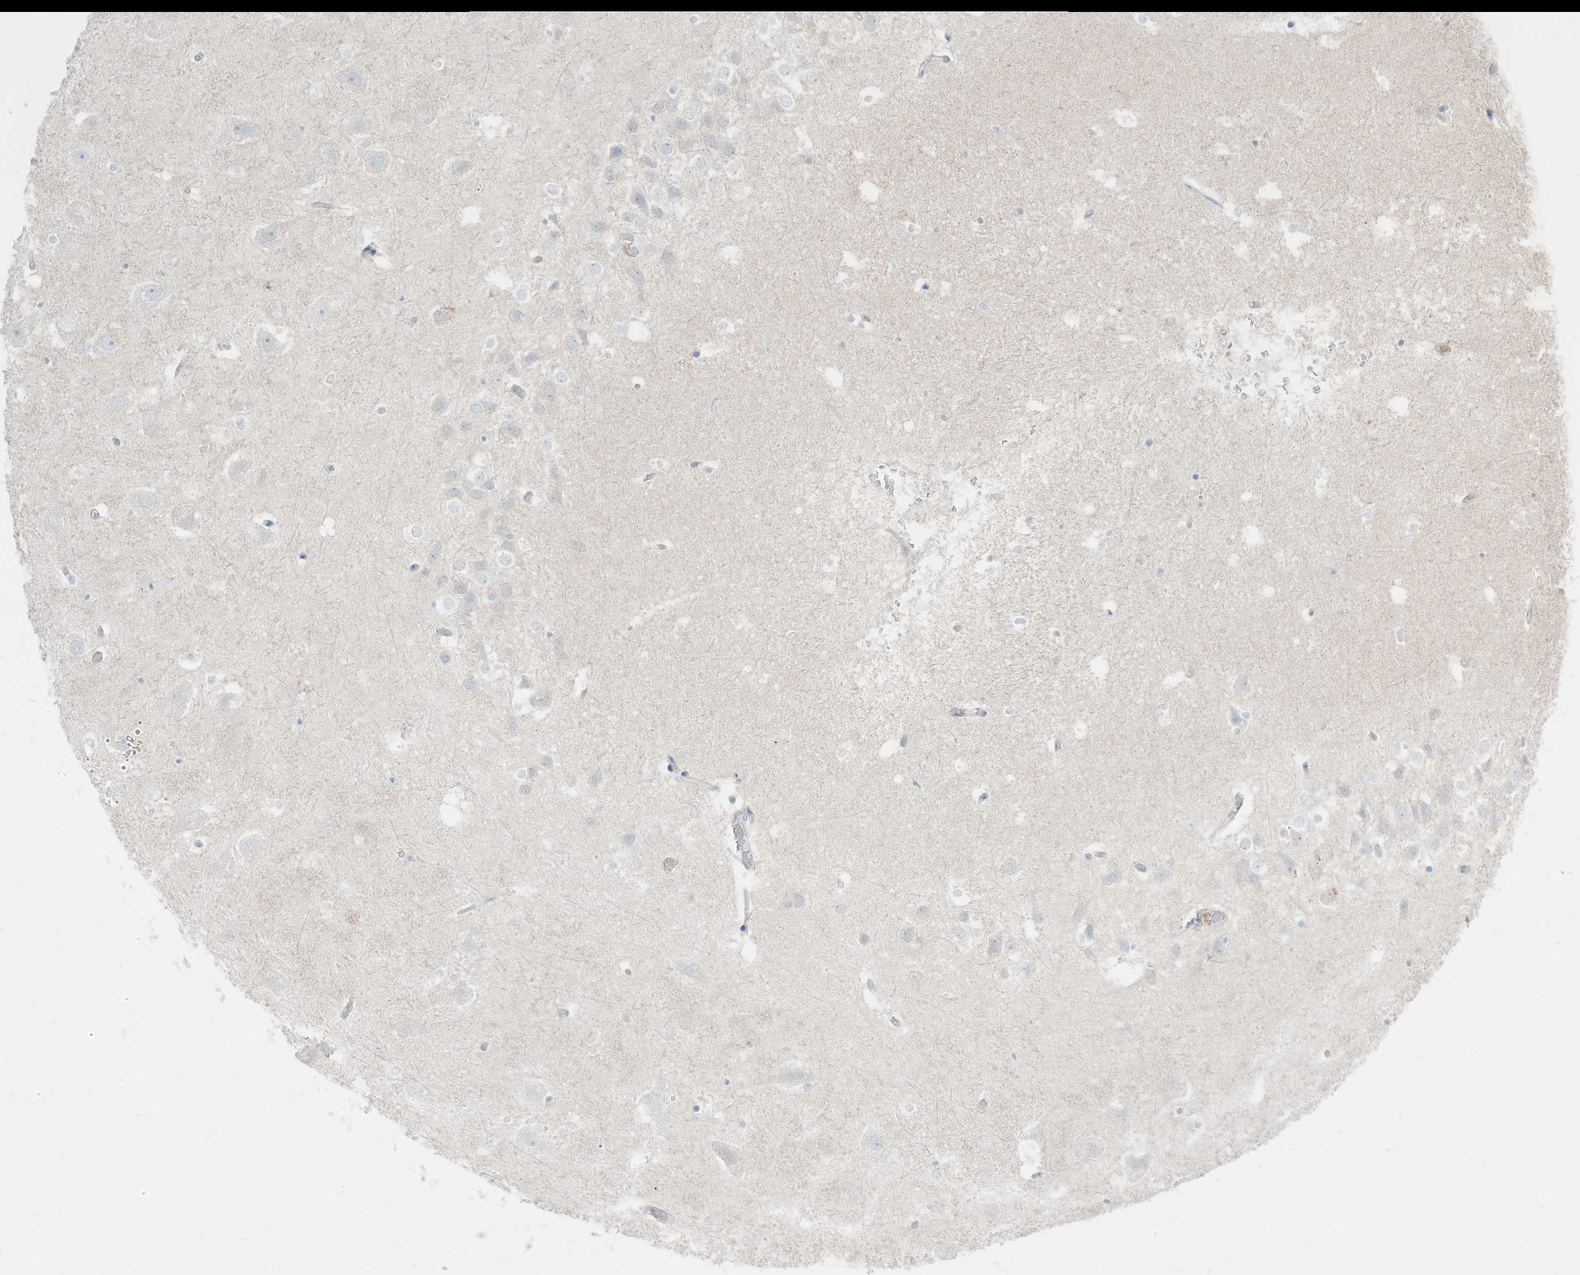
{"staining": {"intensity": "negative", "quantity": "none", "location": "none"}, "tissue": "hippocampus", "cell_type": "Glial cells", "image_type": "normal", "snomed": [{"axis": "morphology", "description": "Normal tissue, NOS"}, {"axis": "topography", "description": "Hippocampus"}], "caption": "IHC histopathology image of normal hippocampus stained for a protein (brown), which exhibits no expression in glial cells.", "gene": "ETHE1", "patient": {"sex": "female", "age": 52}}